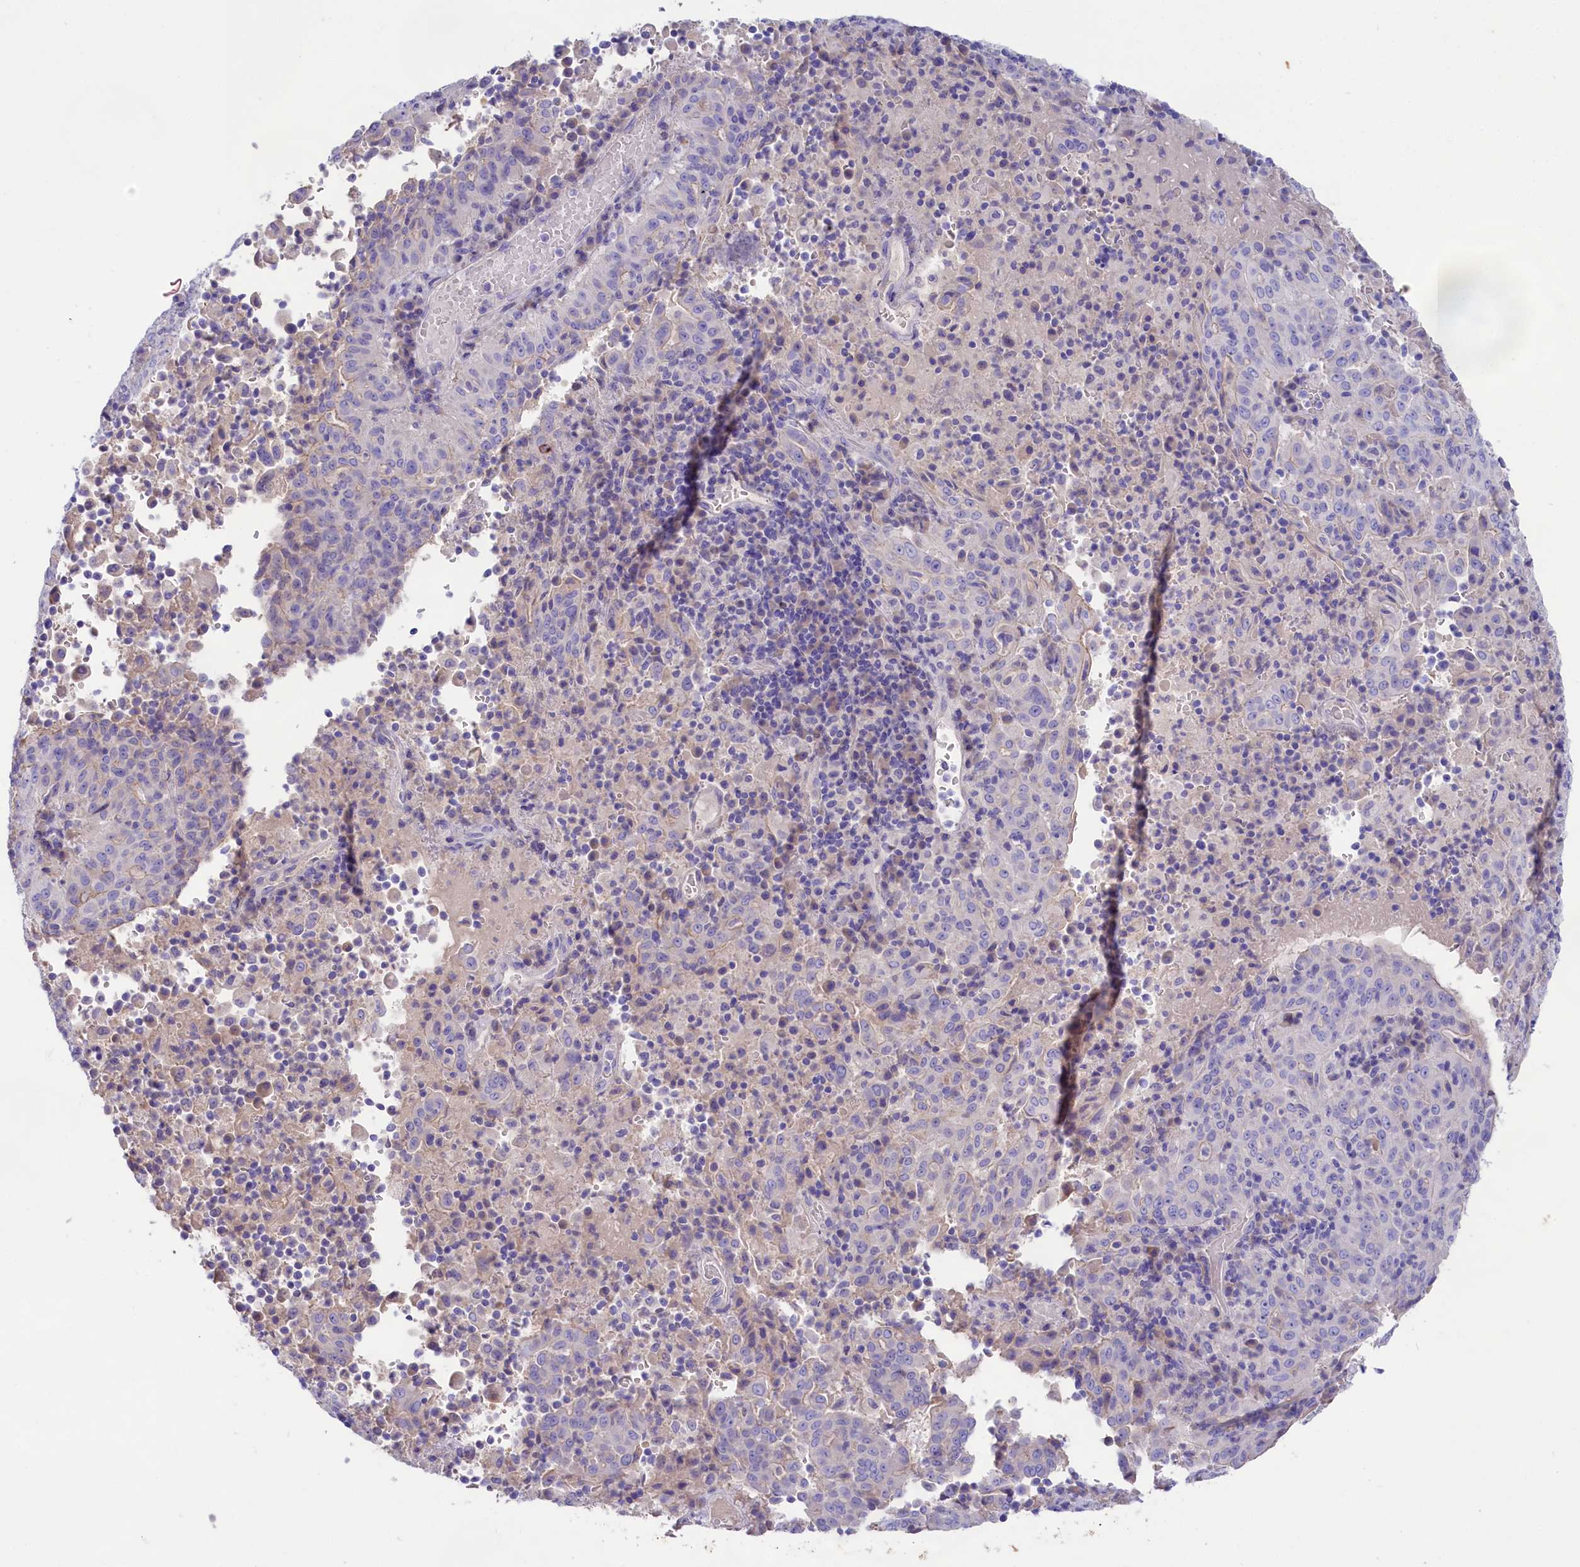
{"staining": {"intensity": "negative", "quantity": "none", "location": "none"}, "tissue": "pancreatic cancer", "cell_type": "Tumor cells", "image_type": "cancer", "snomed": [{"axis": "morphology", "description": "Adenocarcinoma, NOS"}, {"axis": "topography", "description": "Pancreas"}], "caption": "High magnification brightfield microscopy of pancreatic cancer (adenocarcinoma) stained with DAB (brown) and counterstained with hematoxylin (blue): tumor cells show no significant staining.", "gene": "SULT2A1", "patient": {"sex": "male", "age": 63}}